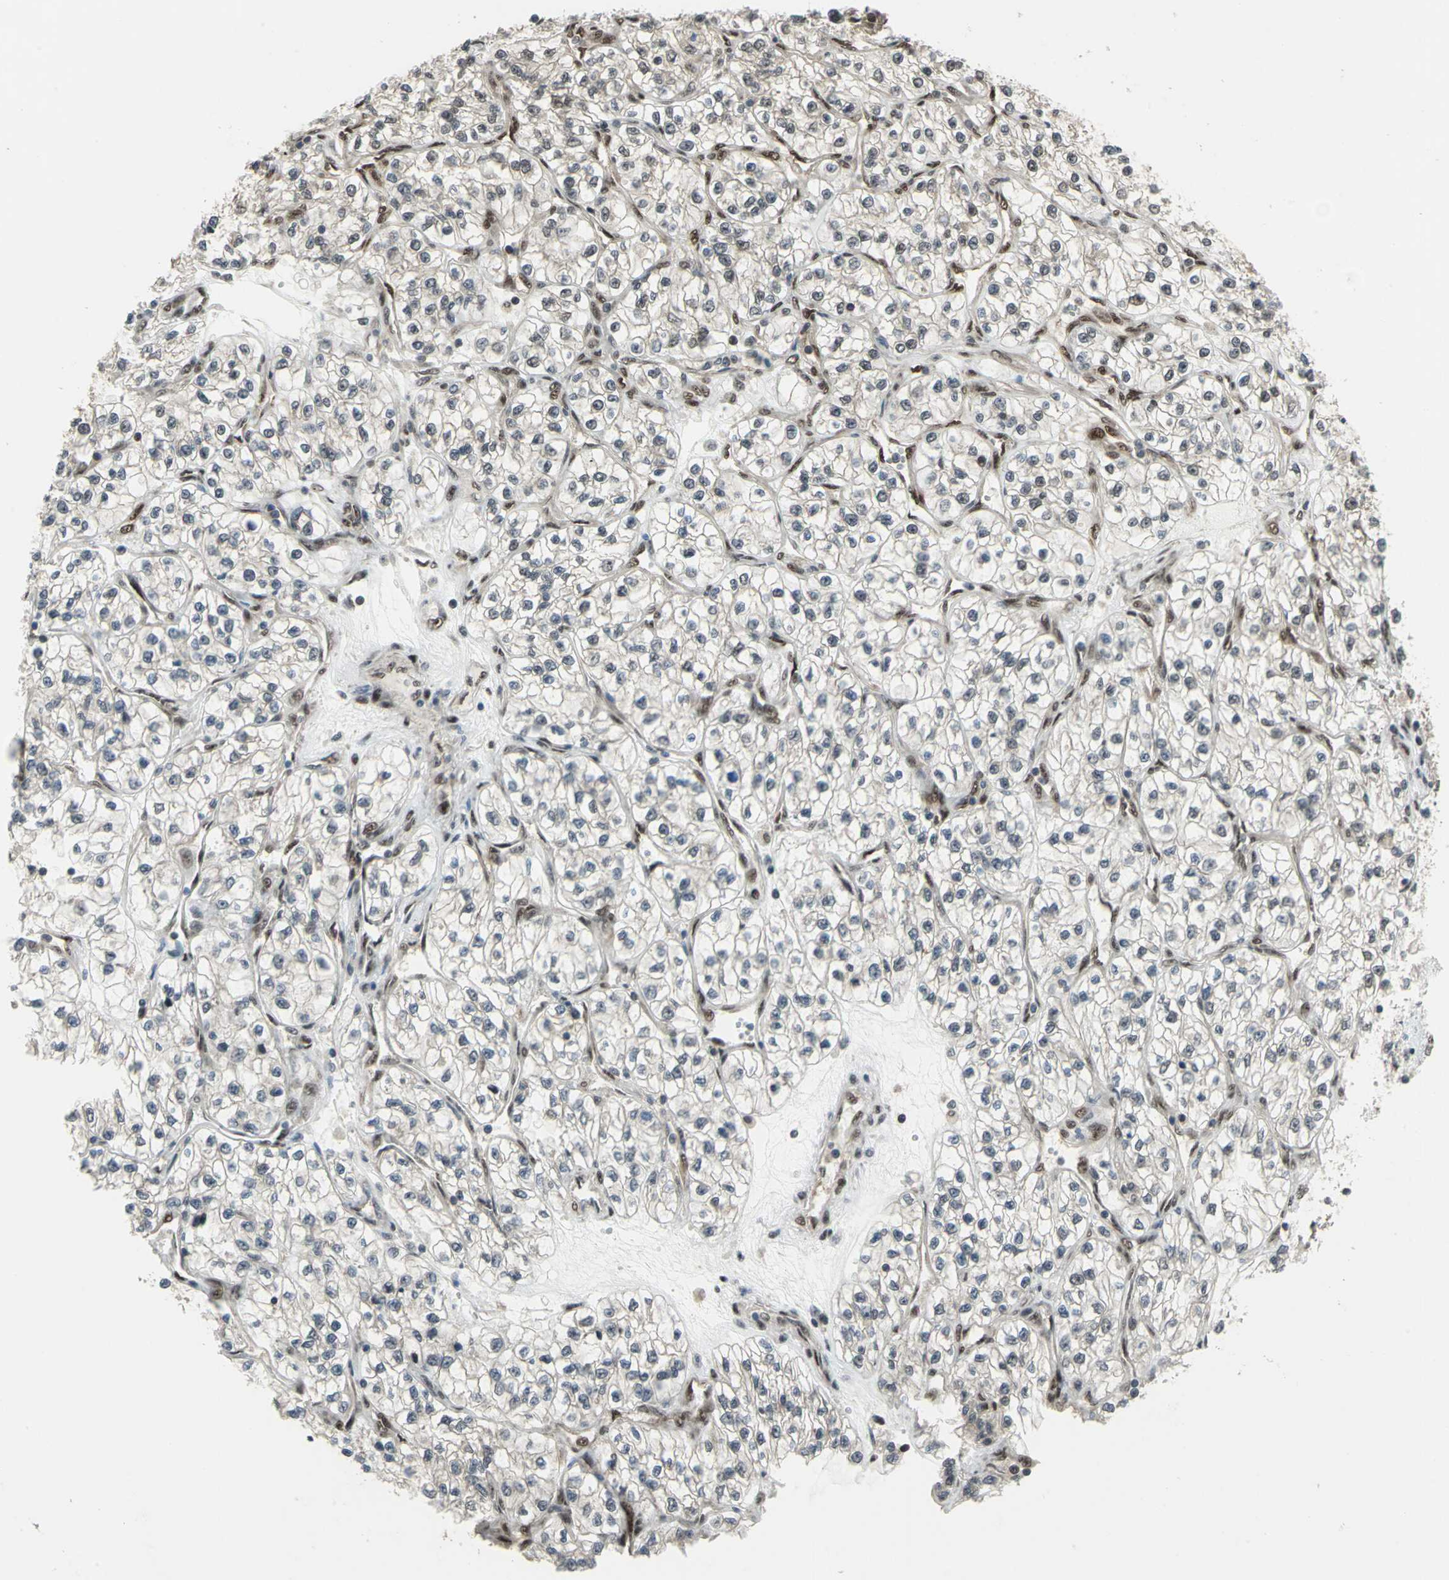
{"staining": {"intensity": "weak", "quantity": "25%-75%", "location": "cytoplasmic/membranous,nuclear"}, "tissue": "renal cancer", "cell_type": "Tumor cells", "image_type": "cancer", "snomed": [{"axis": "morphology", "description": "Adenocarcinoma, NOS"}, {"axis": "topography", "description": "Kidney"}], "caption": "Renal cancer tissue reveals weak cytoplasmic/membranous and nuclear staining in approximately 25%-75% of tumor cells, visualized by immunohistochemistry.", "gene": "COPS5", "patient": {"sex": "female", "age": 57}}